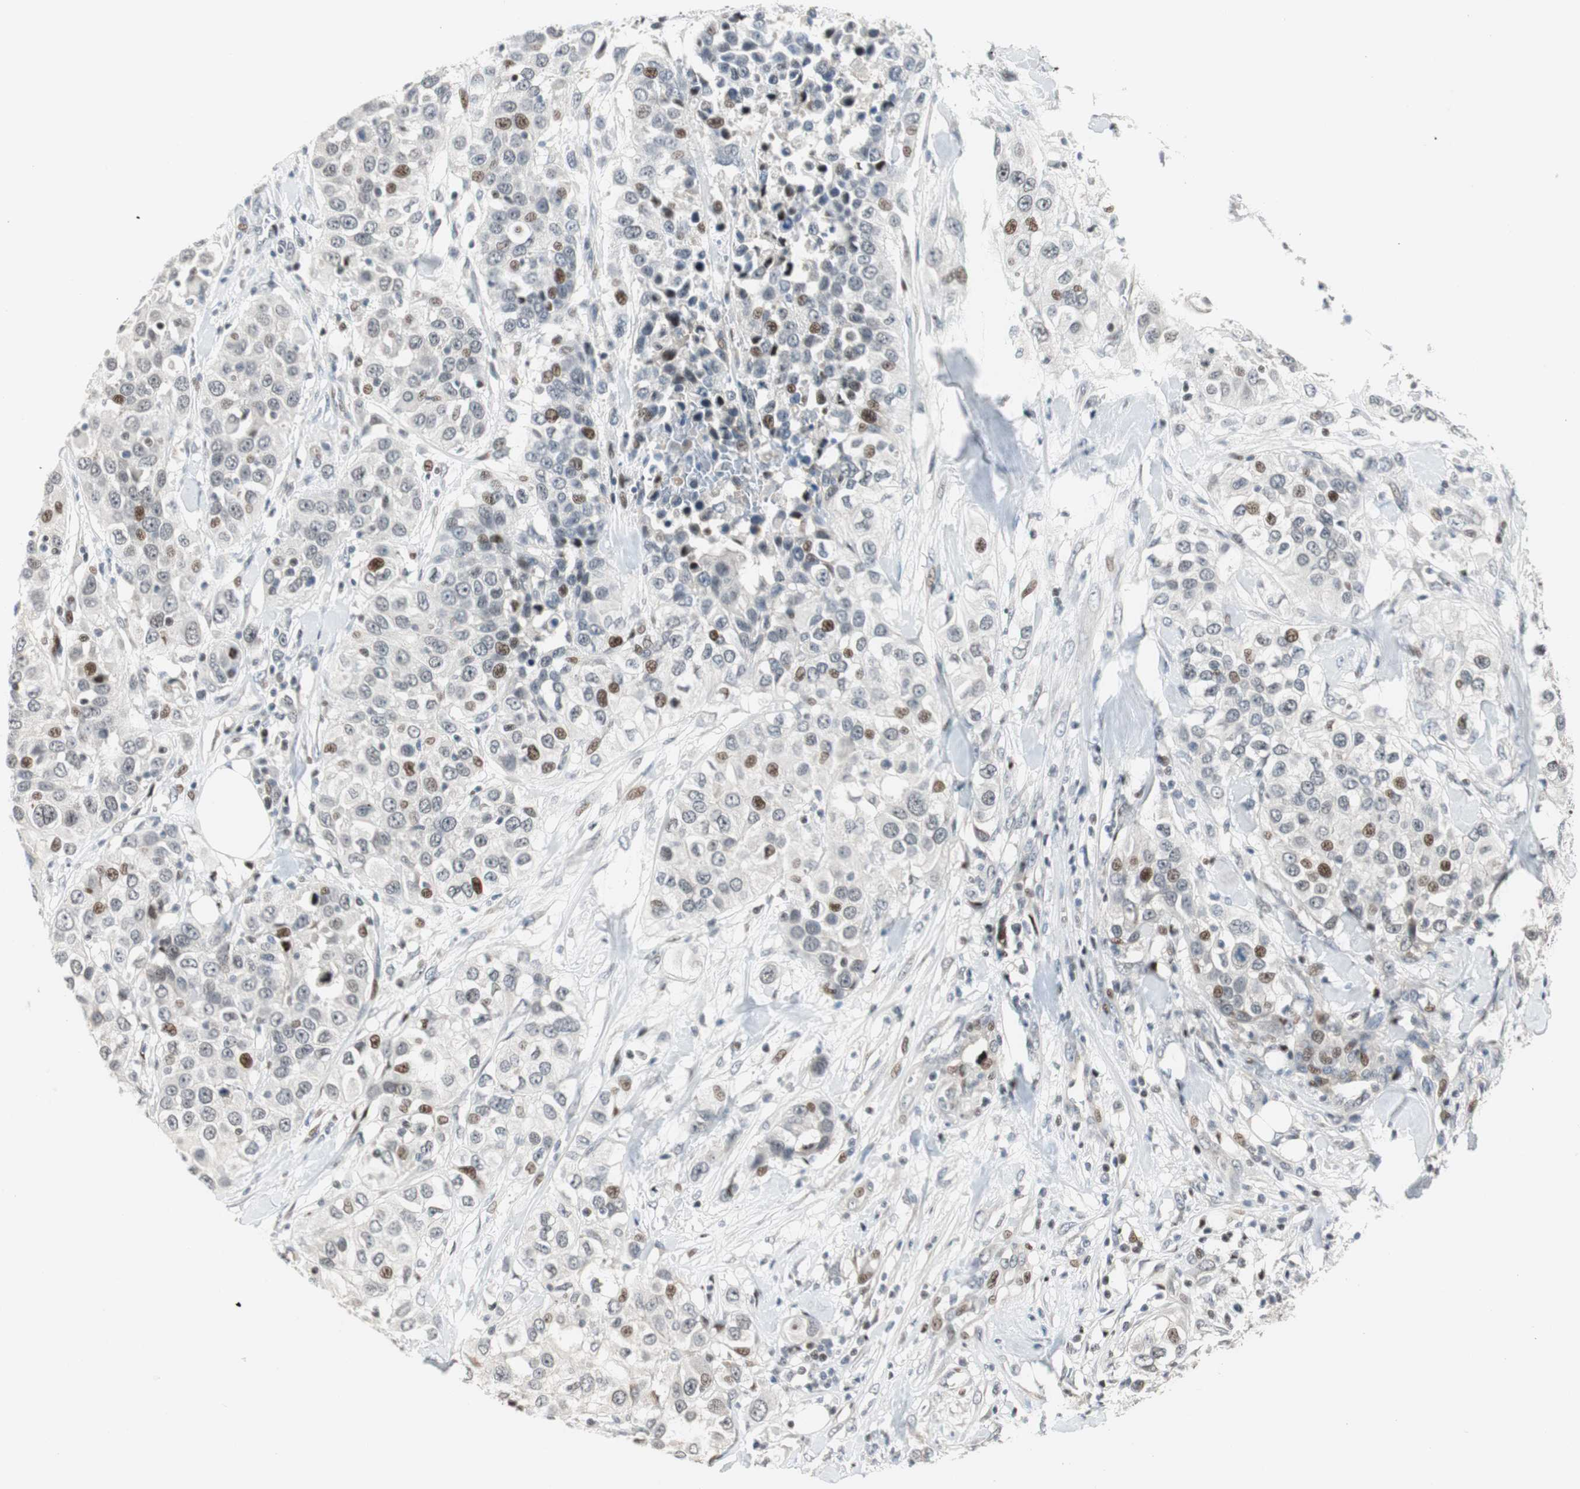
{"staining": {"intensity": "moderate", "quantity": "<25%", "location": "nuclear"}, "tissue": "urothelial cancer", "cell_type": "Tumor cells", "image_type": "cancer", "snomed": [{"axis": "morphology", "description": "Urothelial carcinoma, High grade"}, {"axis": "topography", "description": "Urinary bladder"}], "caption": "Protein expression by immunohistochemistry exhibits moderate nuclear positivity in about <25% of tumor cells in urothelial cancer. The protein of interest is stained brown, and the nuclei are stained in blue (DAB IHC with brightfield microscopy, high magnification).", "gene": "RAD1", "patient": {"sex": "female", "age": 80}}